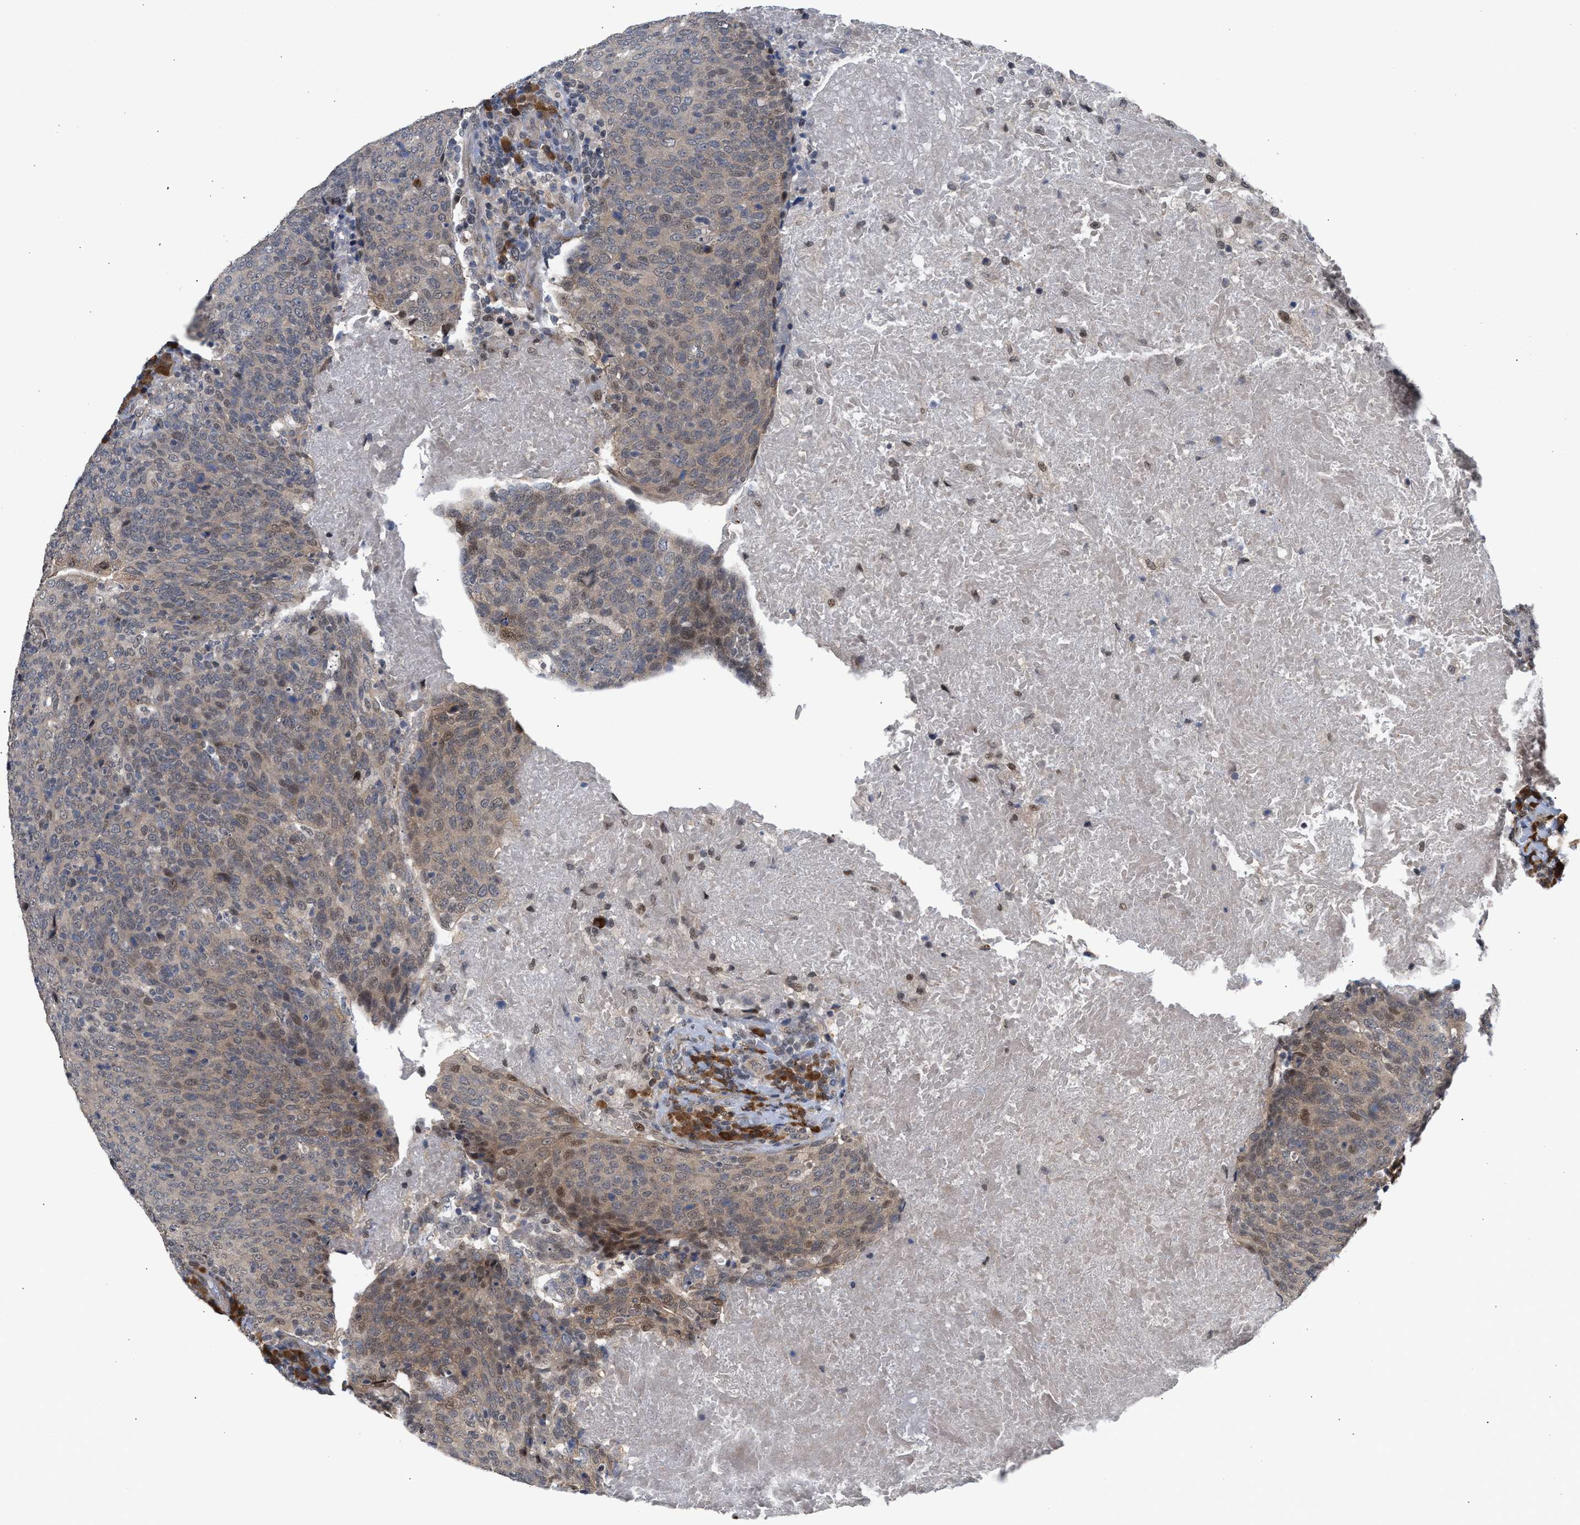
{"staining": {"intensity": "weak", "quantity": ">75%", "location": "cytoplasmic/membranous"}, "tissue": "head and neck cancer", "cell_type": "Tumor cells", "image_type": "cancer", "snomed": [{"axis": "morphology", "description": "Squamous cell carcinoma, NOS"}, {"axis": "morphology", "description": "Squamous cell carcinoma, metastatic, NOS"}, {"axis": "topography", "description": "Lymph node"}, {"axis": "topography", "description": "Head-Neck"}], "caption": "Immunohistochemistry staining of head and neck metastatic squamous cell carcinoma, which displays low levels of weak cytoplasmic/membranous positivity in approximately >75% of tumor cells indicating weak cytoplasmic/membranous protein staining. The staining was performed using DAB (brown) for protein detection and nuclei were counterstained in hematoxylin (blue).", "gene": "MKNK2", "patient": {"sex": "male", "age": 62}}